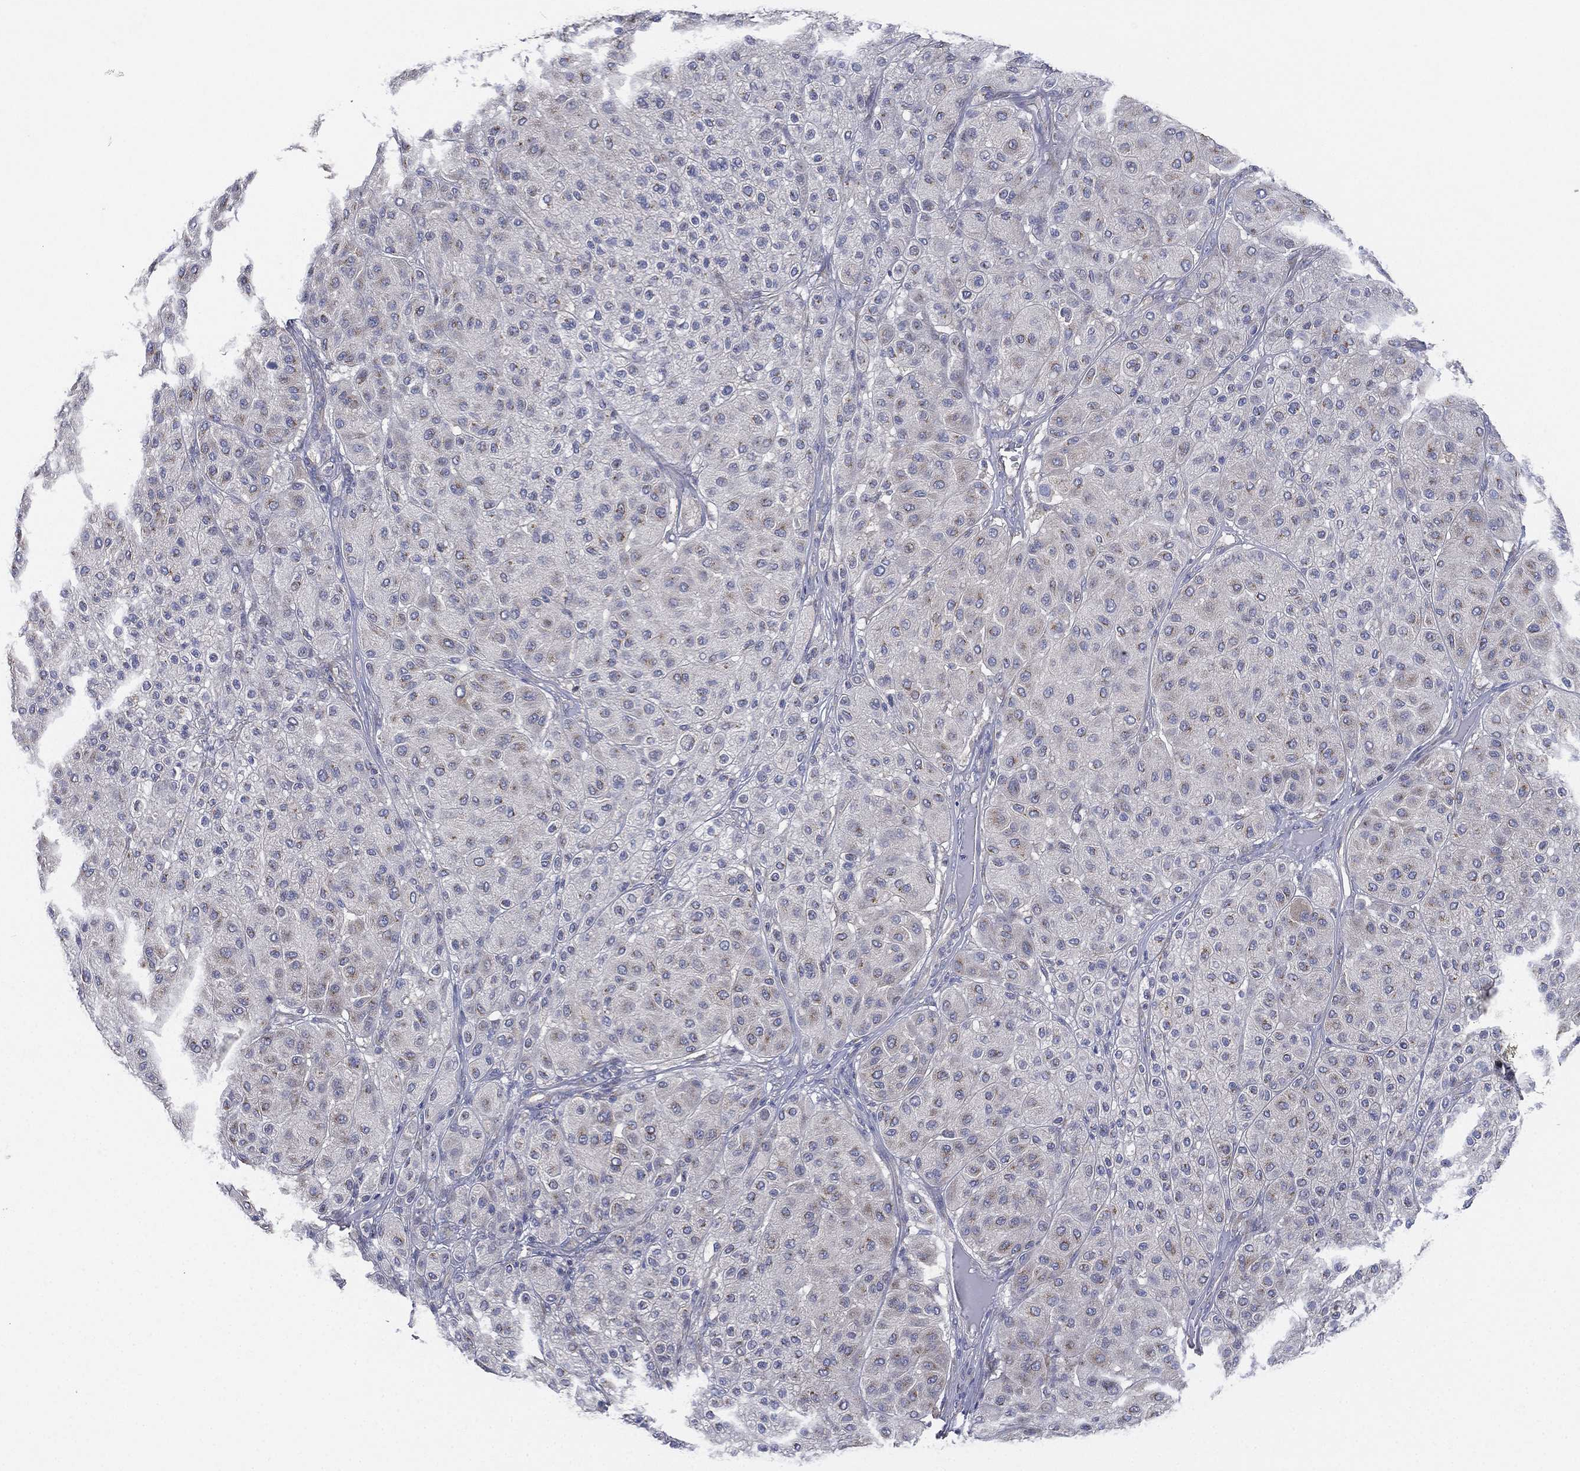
{"staining": {"intensity": "negative", "quantity": "none", "location": "none"}, "tissue": "melanoma", "cell_type": "Tumor cells", "image_type": "cancer", "snomed": [{"axis": "morphology", "description": "Malignant melanoma, Metastatic site"}, {"axis": "topography", "description": "Smooth muscle"}], "caption": "DAB immunohistochemical staining of melanoma demonstrates no significant positivity in tumor cells.", "gene": "ATP8A2", "patient": {"sex": "male", "age": 41}}